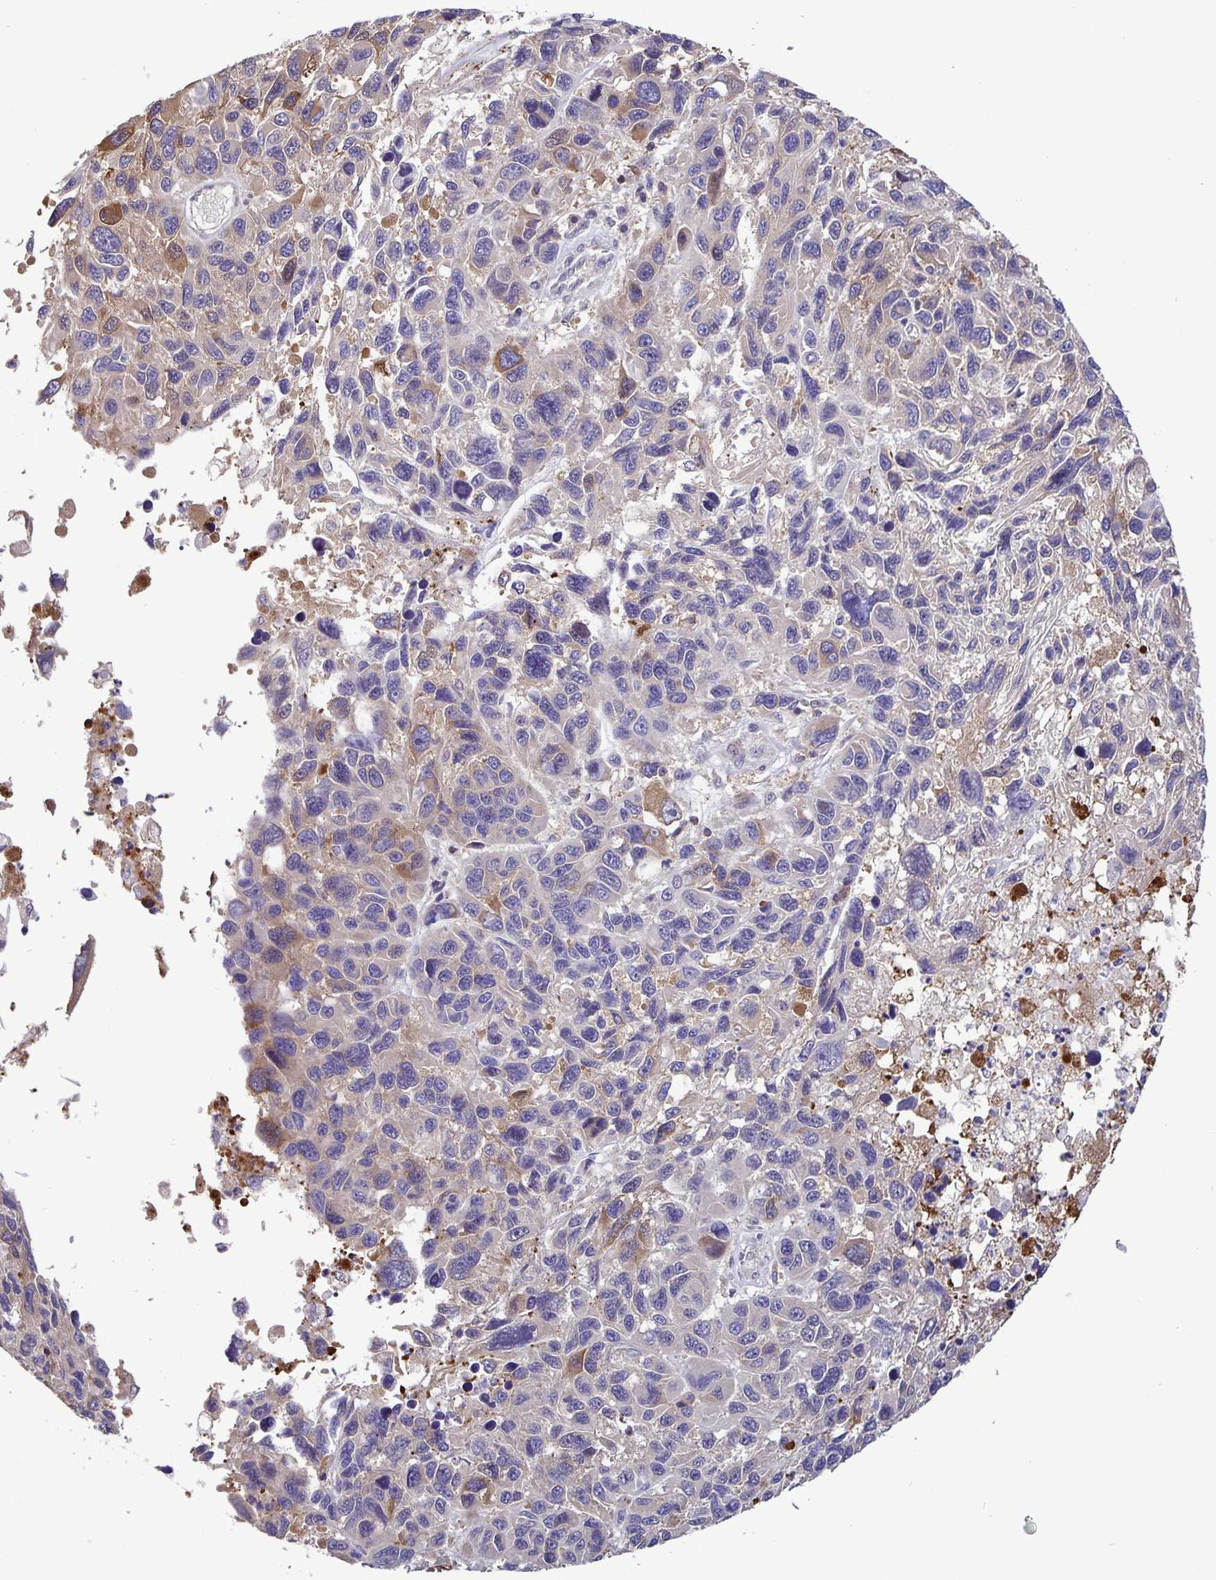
{"staining": {"intensity": "moderate", "quantity": "<25%", "location": "cytoplasmic/membranous"}, "tissue": "melanoma", "cell_type": "Tumor cells", "image_type": "cancer", "snomed": [{"axis": "morphology", "description": "Malignant melanoma, NOS"}, {"axis": "topography", "description": "Skin"}], "caption": "About <25% of tumor cells in human malignant melanoma demonstrate moderate cytoplasmic/membranous protein positivity as visualized by brown immunohistochemical staining.", "gene": "FEM1C", "patient": {"sex": "male", "age": 53}}